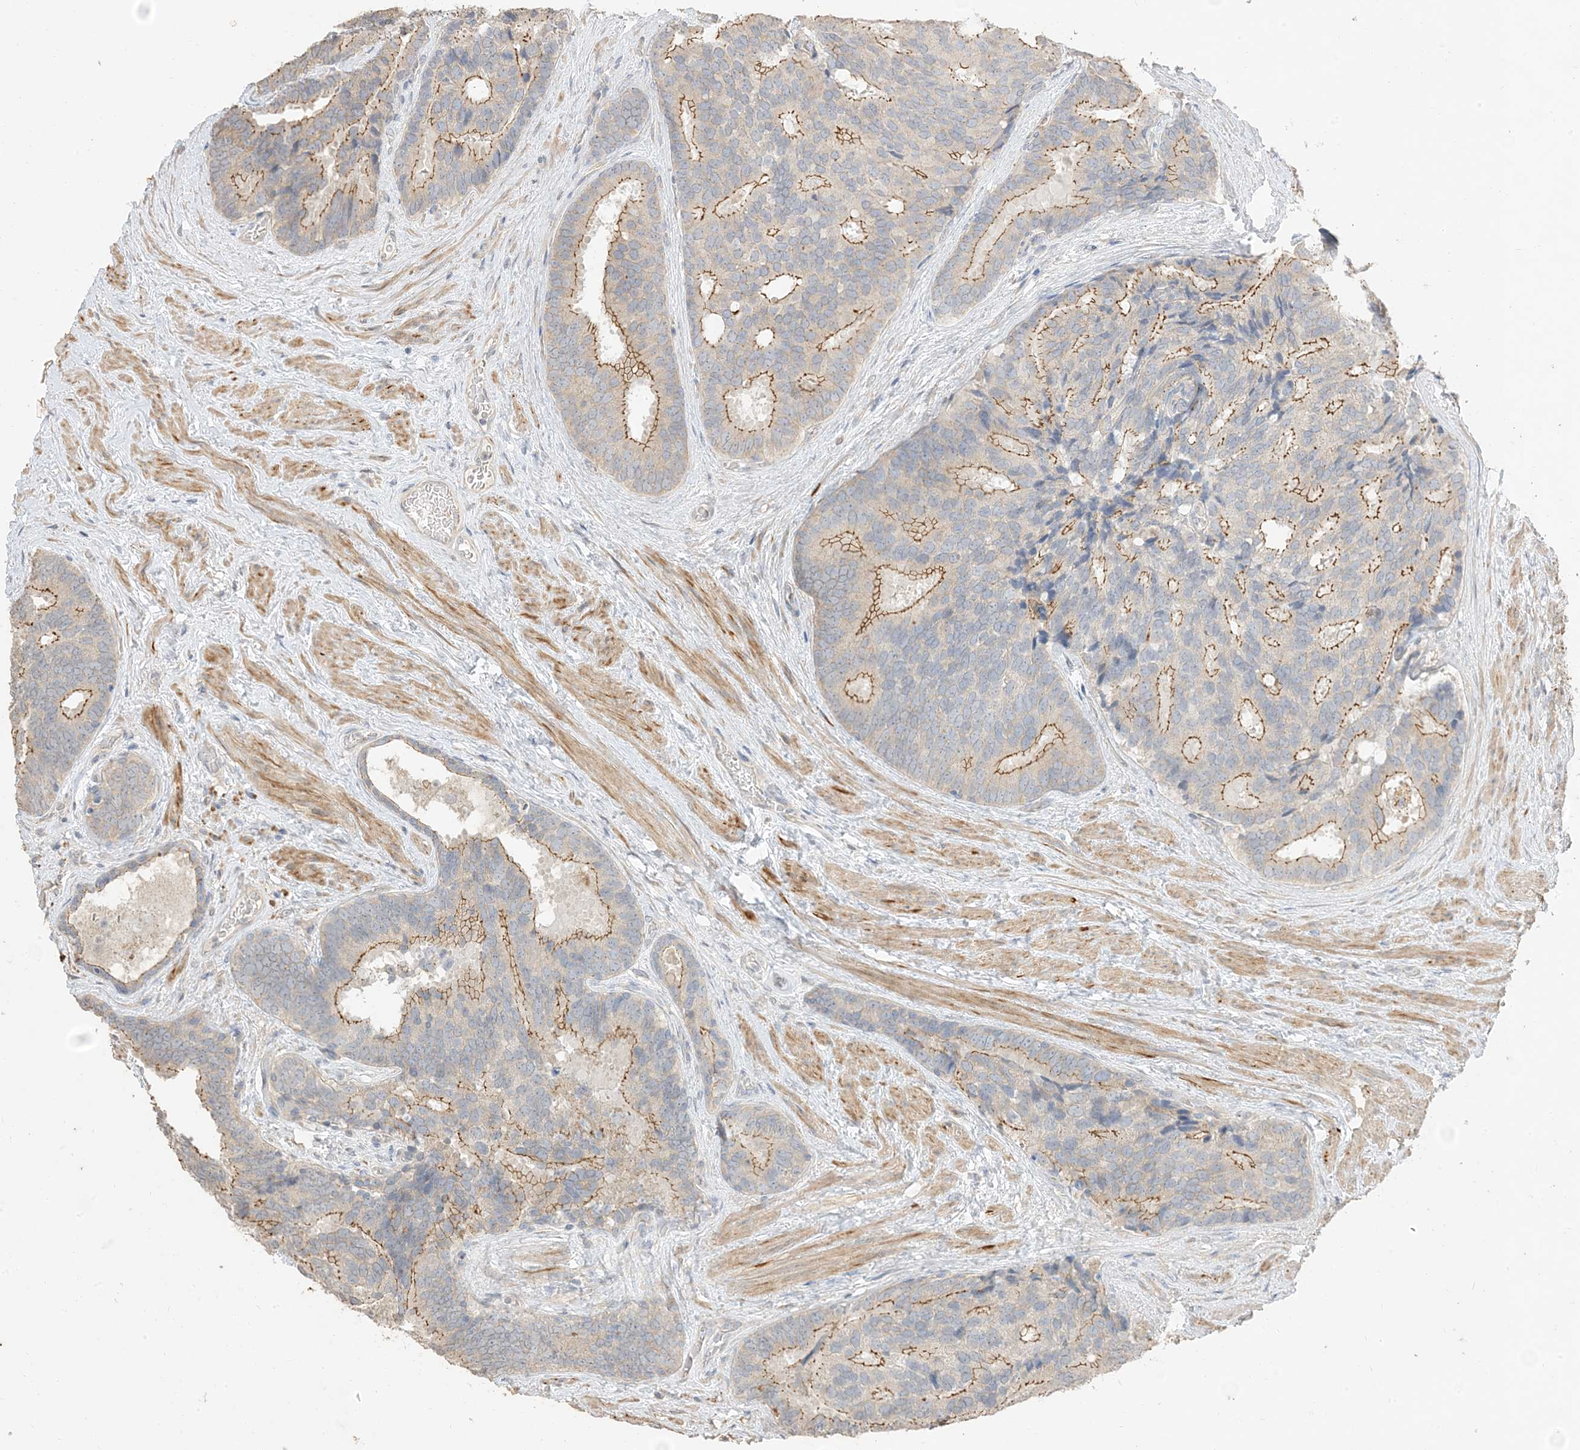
{"staining": {"intensity": "moderate", "quantity": "25%-75%", "location": "cytoplasmic/membranous"}, "tissue": "prostate cancer", "cell_type": "Tumor cells", "image_type": "cancer", "snomed": [{"axis": "morphology", "description": "Adenocarcinoma, Low grade"}, {"axis": "topography", "description": "Prostate"}], "caption": "Immunohistochemical staining of human adenocarcinoma (low-grade) (prostate) demonstrates medium levels of moderate cytoplasmic/membranous protein positivity in about 25%-75% of tumor cells.", "gene": "RNF175", "patient": {"sex": "male", "age": 71}}